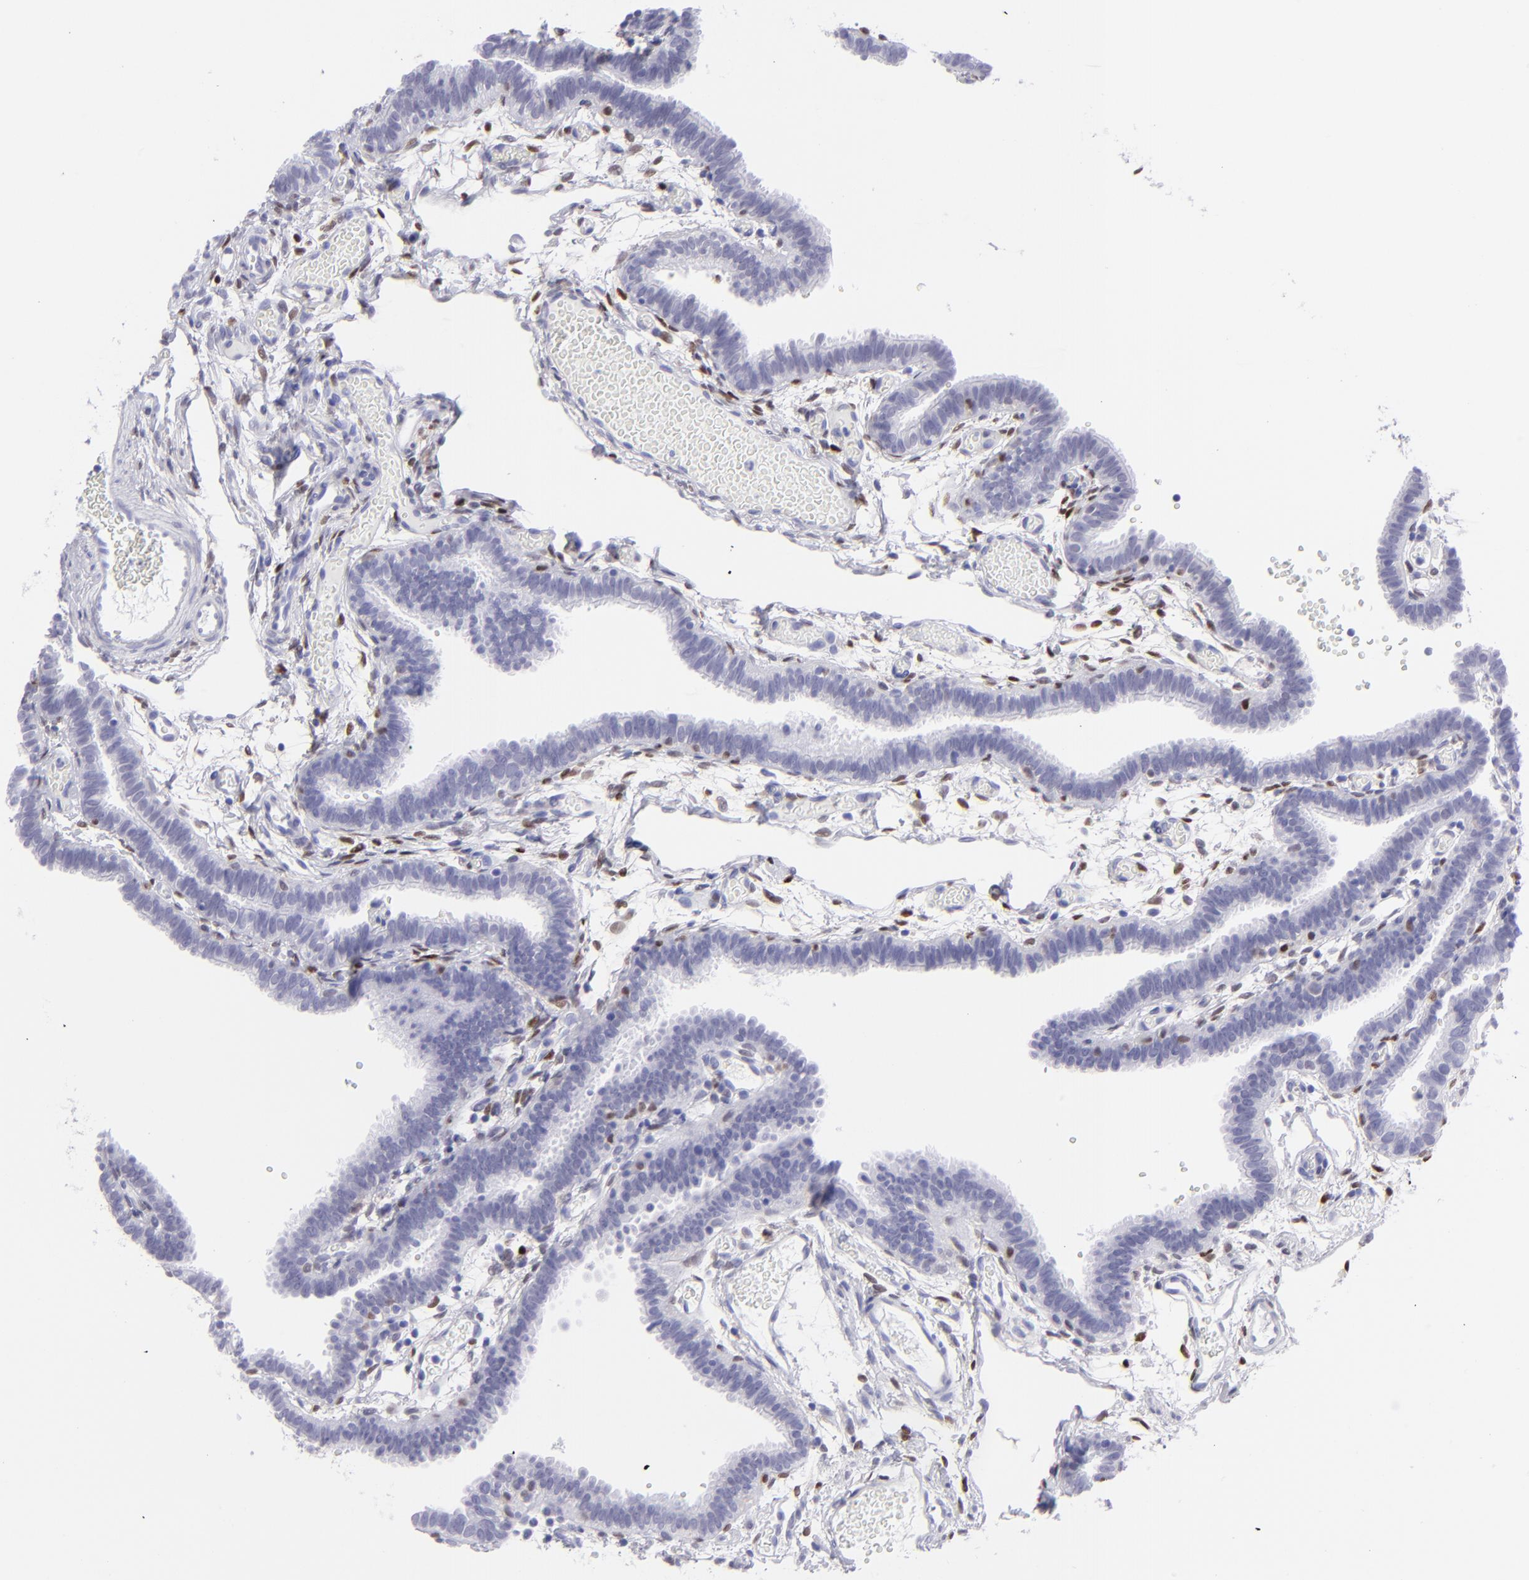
{"staining": {"intensity": "negative", "quantity": "none", "location": "none"}, "tissue": "fallopian tube", "cell_type": "Glandular cells", "image_type": "normal", "snomed": [{"axis": "morphology", "description": "Normal tissue, NOS"}, {"axis": "topography", "description": "Fallopian tube"}], "caption": "The IHC image has no significant staining in glandular cells of fallopian tube. Brightfield microscopy of immunohistochemistry (IHC) stained with DAB (brown) and hematoxylin (blue), captured at high magnification.", "gene": "MITF", "patient": {"sex": "female", "age": 29}}